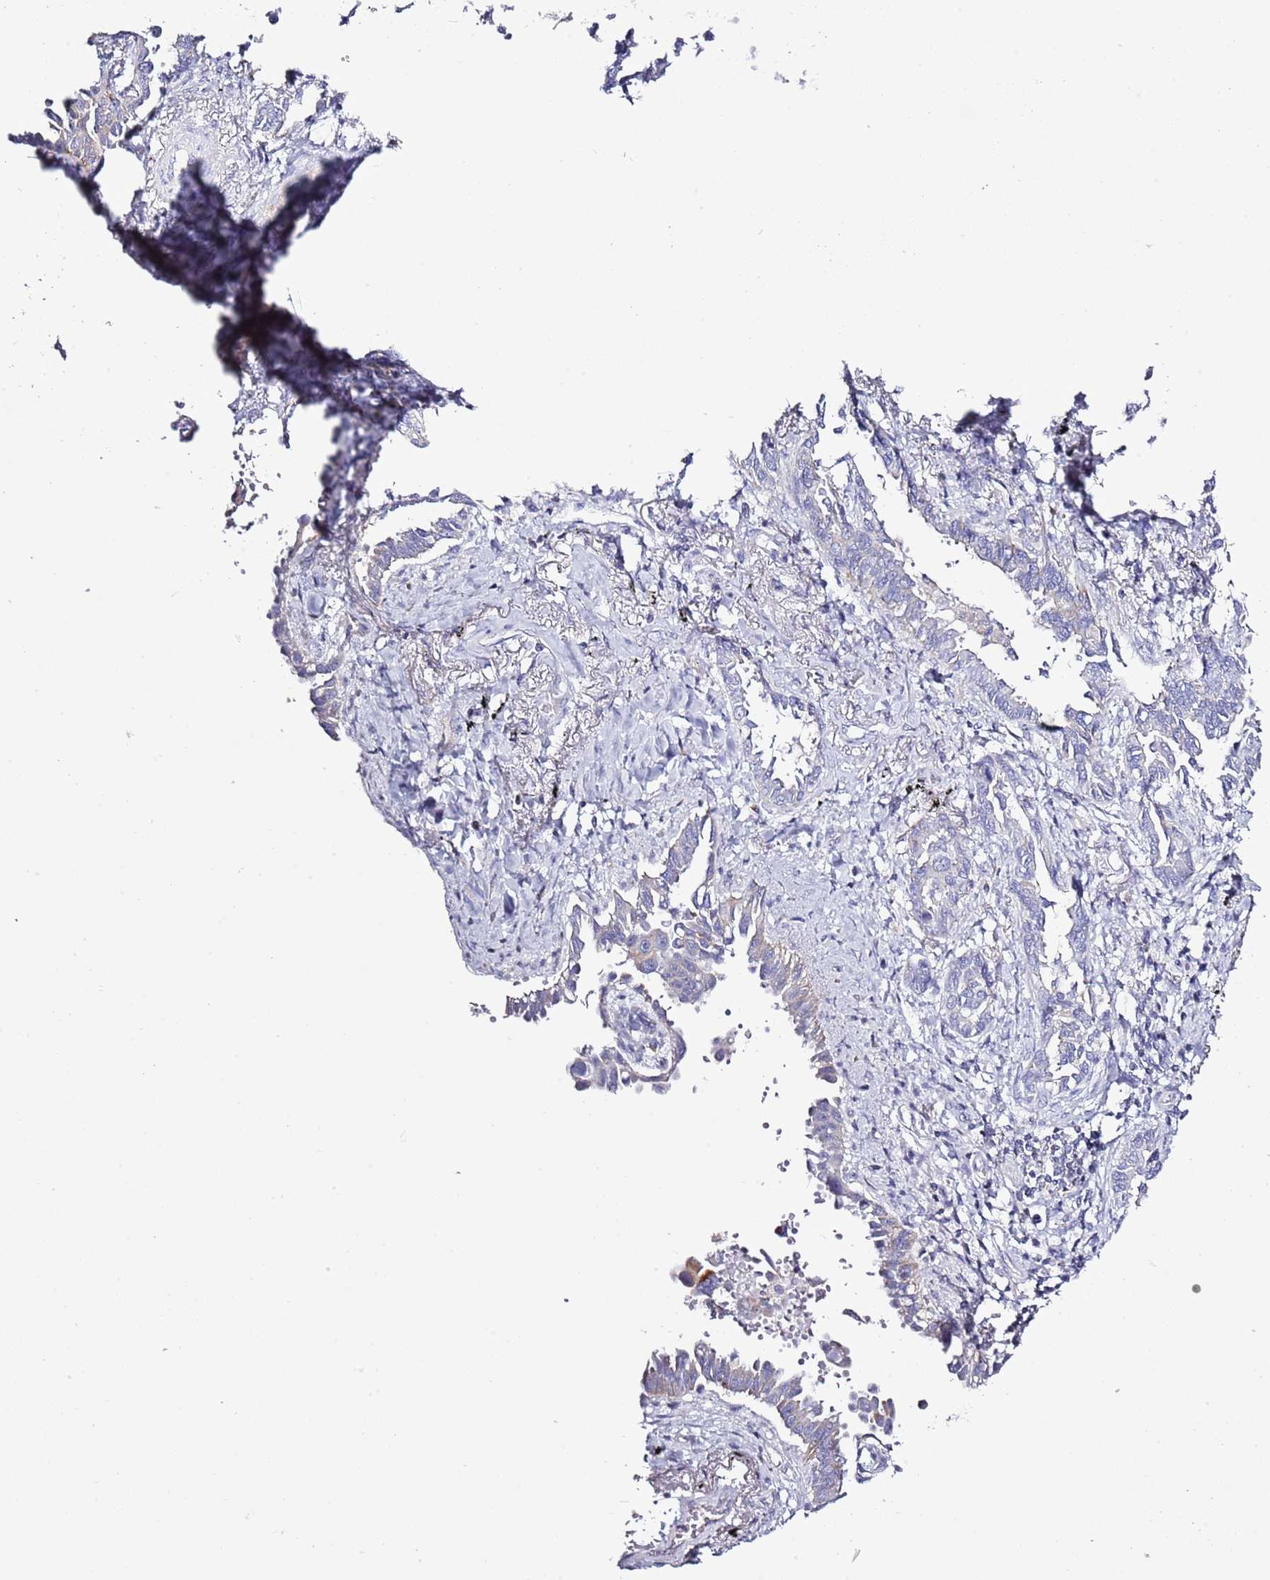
{"staining": {"intensity": "negative", "quantity": "none", "location": "none"}, "tissue": "lung cancer", "cell_type": "Tumor cells", "image_type": "cancer", "snomed": [{"axis": "morphology", "description": "Adenocarcinoma, NOS"}, {"axis": "topography", "description": "Lung"}], "caption": "There is no significant positivity in tumor cells of lung adenocarcinoma.", "gene": "SLC23A1", "patient": {"sex": "male", "age": 67}}